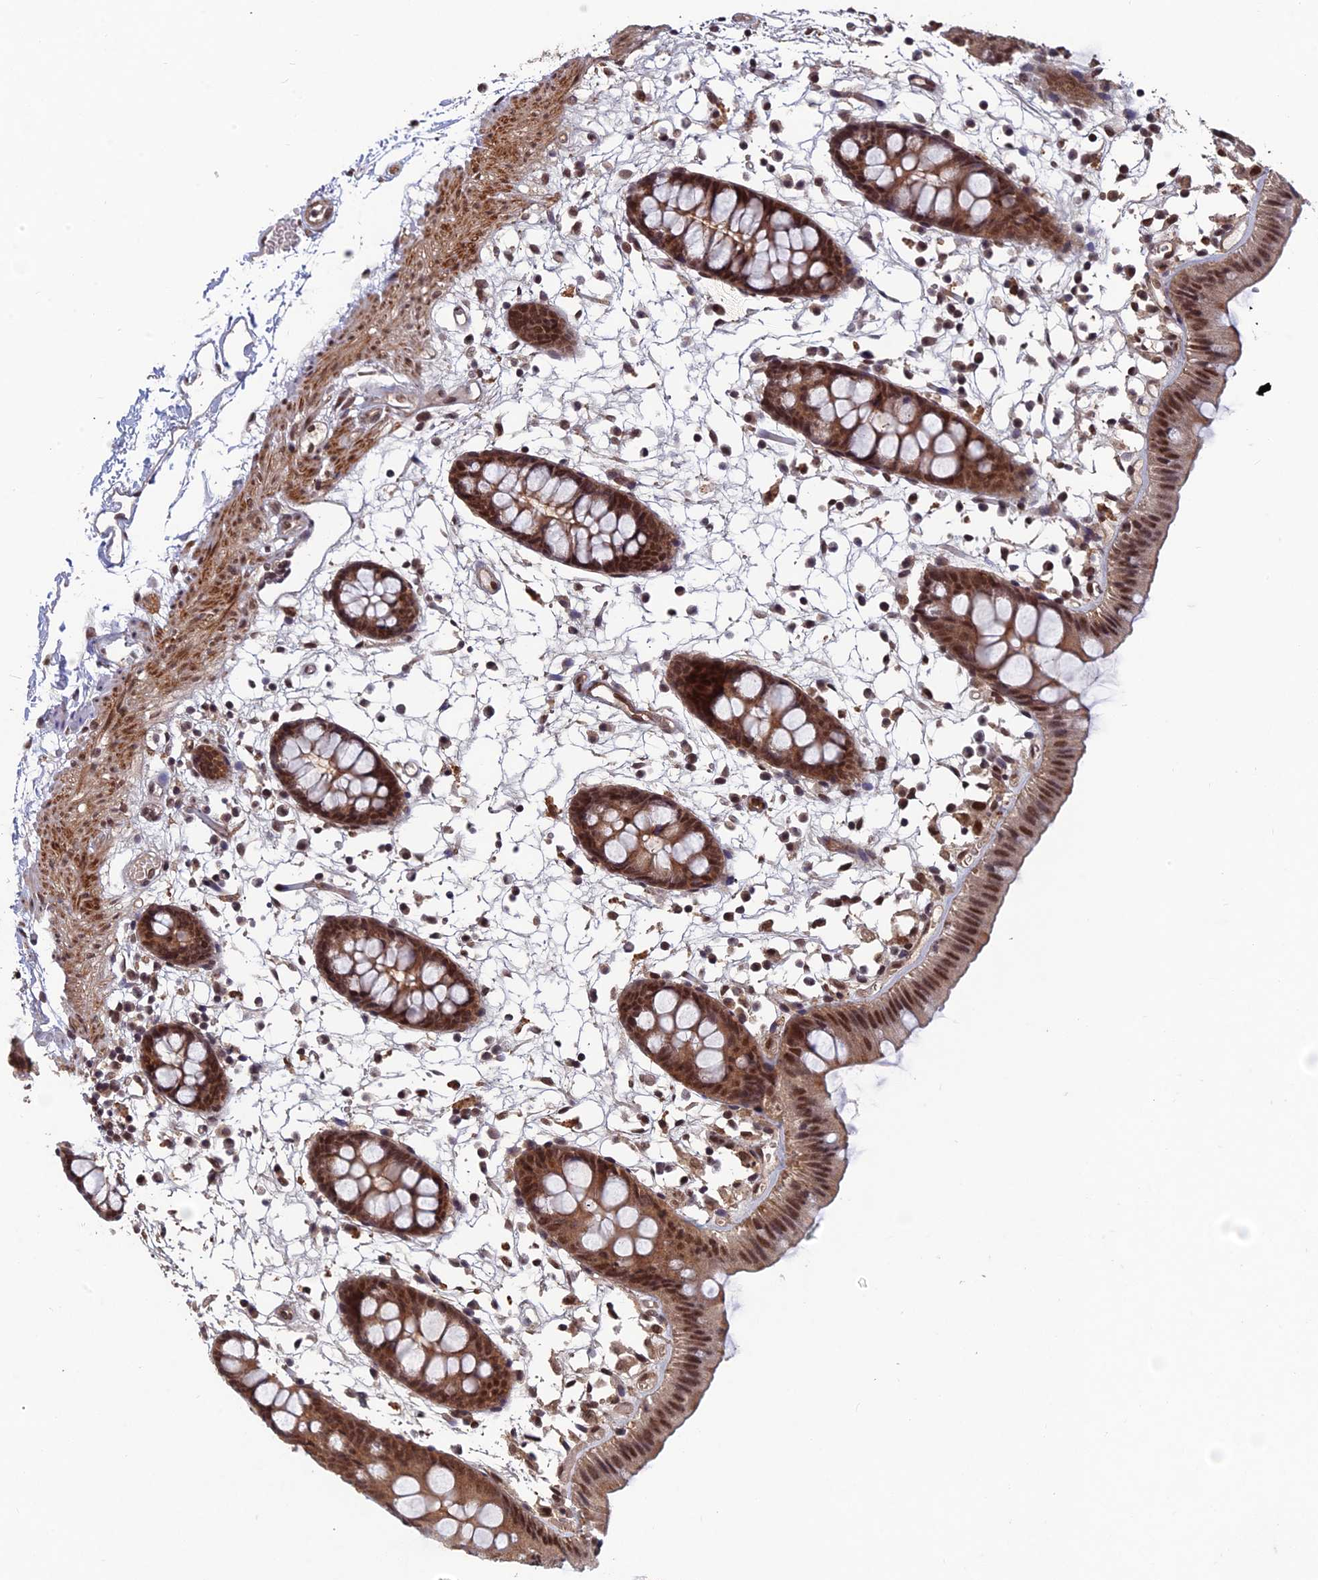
{"staining": {"intensity": "moderate", "quantity": ">75%", "location": "cytoplasmic/membranous,nuclear"}, "tissue": "colon", "cell_type": "Endothelial cells", "image_type": "normal", "snomed": [{"axis": "morphology", "description": "Normal tissue, NOS"}, {"axis": "topography", "description": "Colon"}], "caption": "Immunohistochemical staining of unremarkable colon reveals moderate cytoplasmic/membranous,nuclear protein positivity in about >75% of endothelial cells. (Stains: DAB in brown, nuclei in blue, Microscopy: brightfield microscopy at high magnification).", "gene": "FAM53C", "patient": {"sex": "male", "age": 56}}